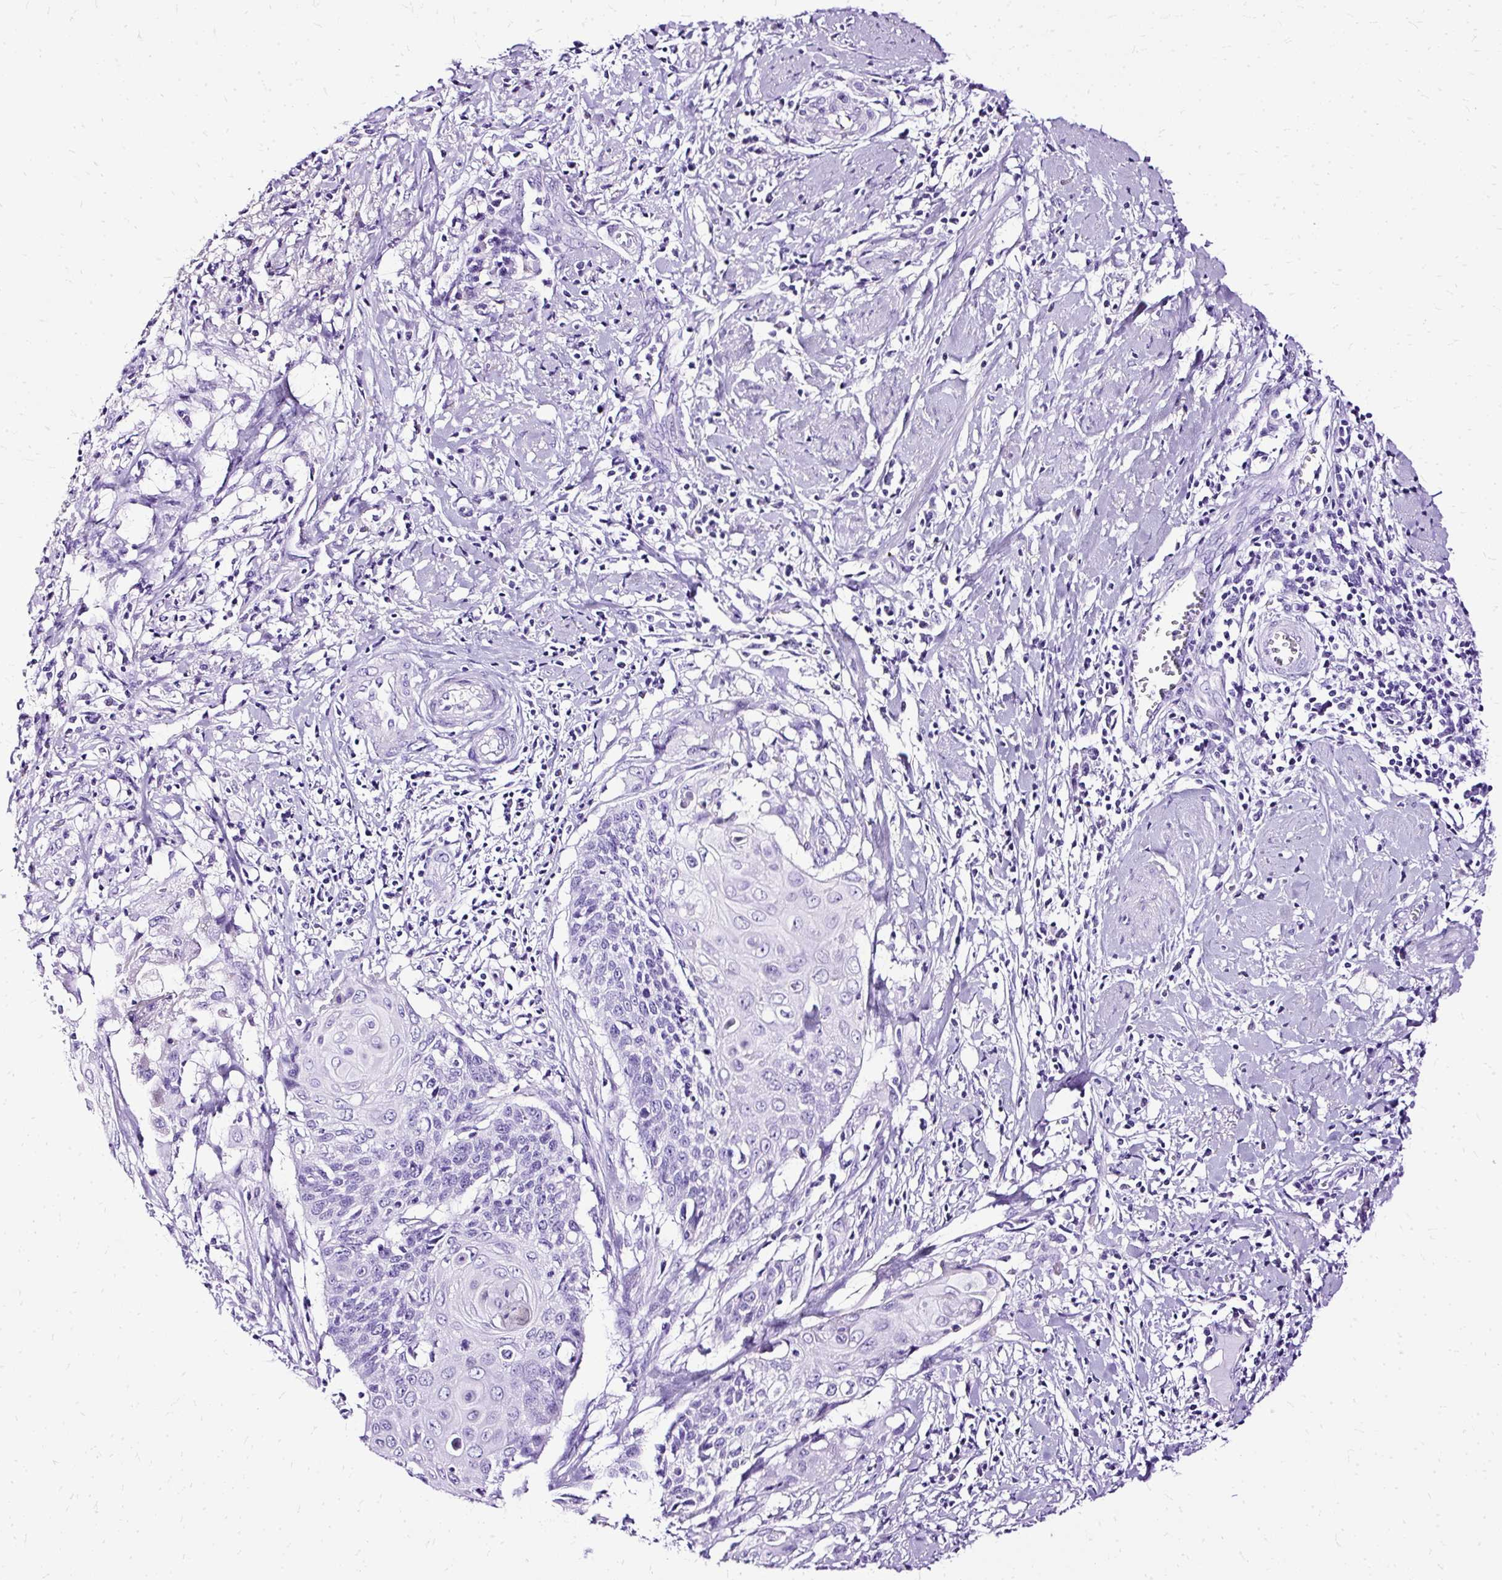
{"staining": {"intensity": "negative", "quantity": "none", "location": "none"}, "tissue": "cervical cancer", "cell_type": "Tumor cells", "image_type": "cancer", "snomed": [{"axis": "morphology", "description": "Squamous cell carcinoma, NOS"}, {"axis": "topography", "description": "Cervix"}], "caption": "Immunohistochemistry histopathology image of neoplastic tissue: squamous cell carcinoma (cervical) stained with DAB reveals no significant protein expression in tumor cells. Nuclei are stained in blue.", "gene": "SLC8A2", "patient": {"sex": "female", "age": 39}}